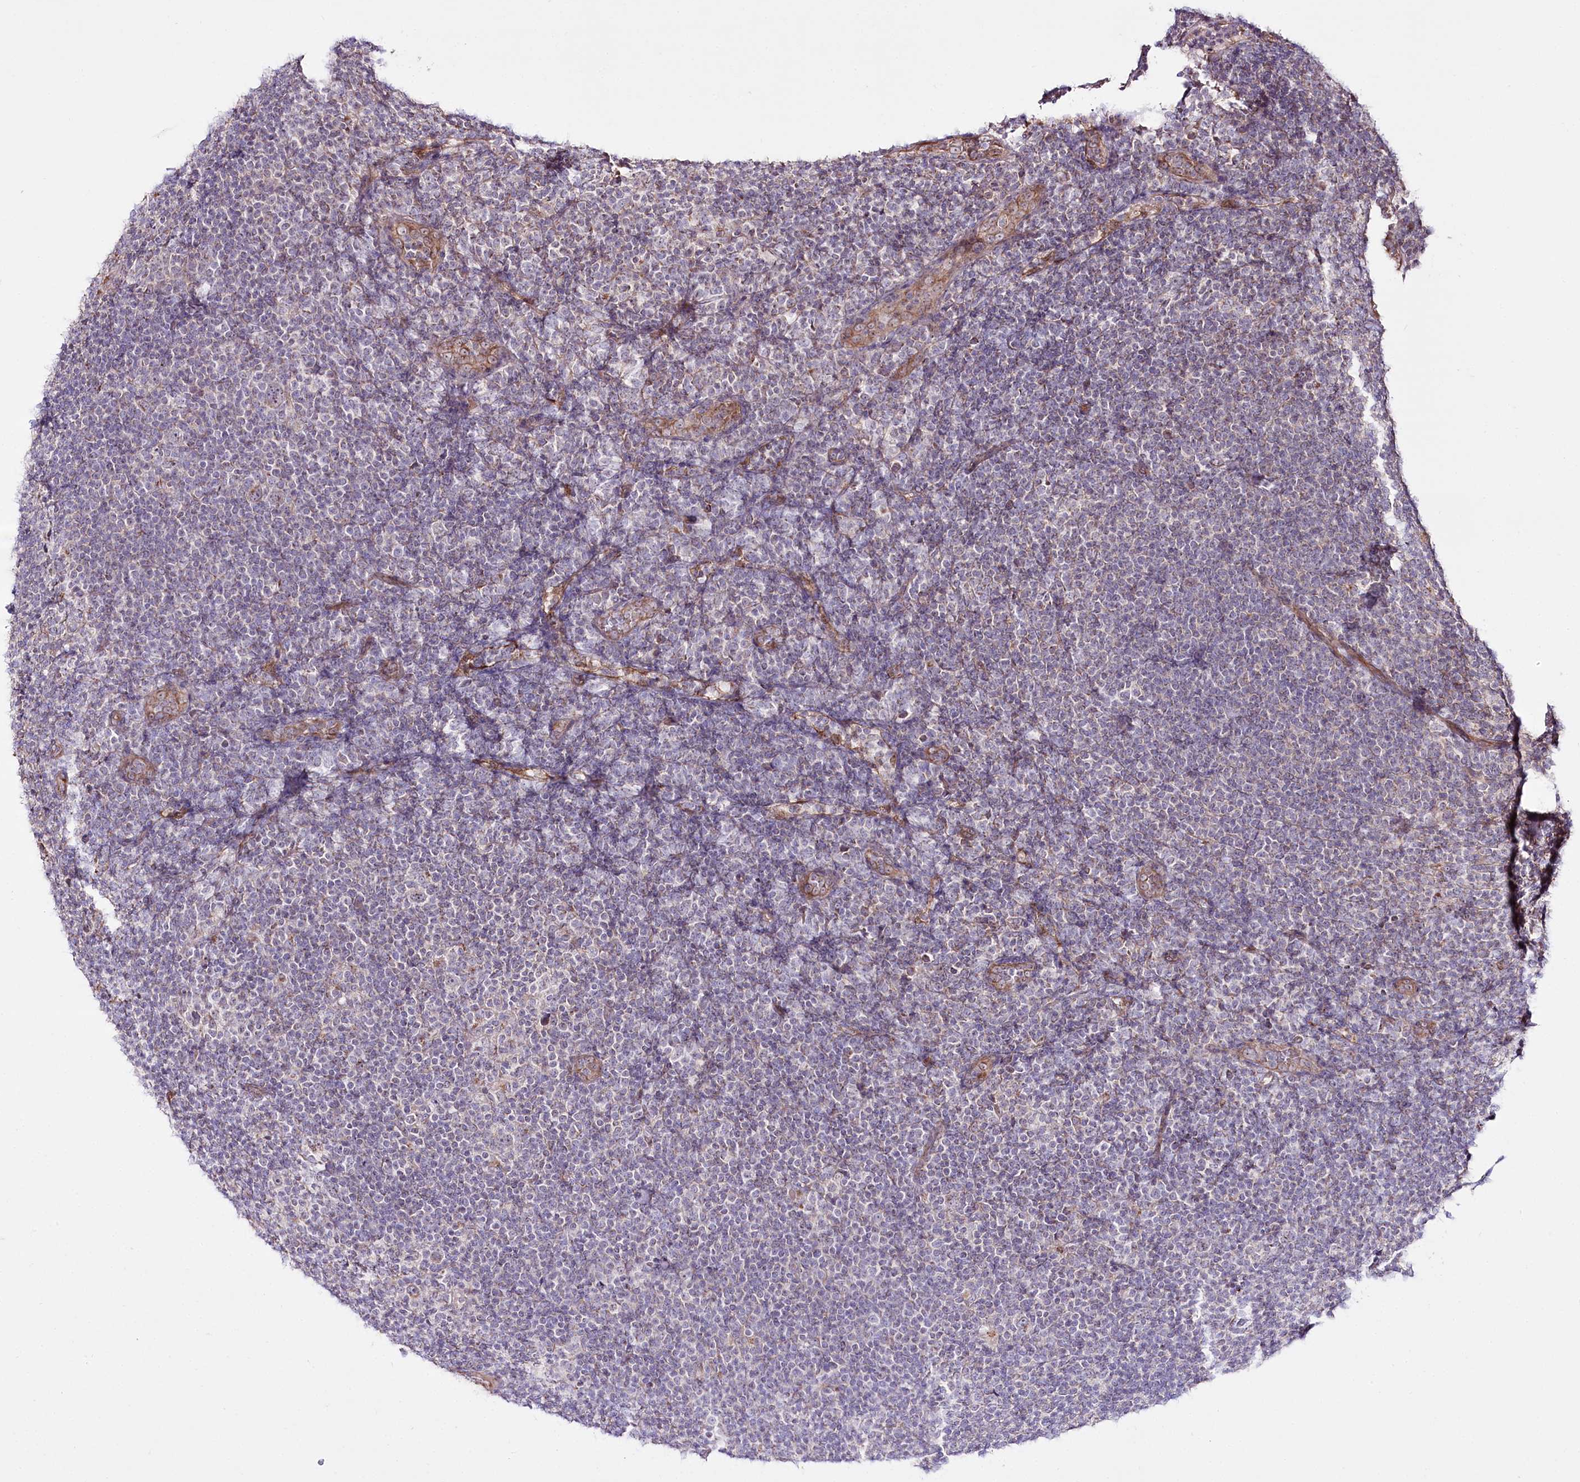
{"staining": {"intensity": "negative", "quantity": "none", "location": "none"}, "tissue": "lymphoma", "cell_type": "Tumor cells", "image_type": "cancer", "snomed": [{"axis": "morphology", "description": "Hodgkin's disease, NOS"}, {"axis": "topography", "description": "Lymph node"}], "caption": "DAB (3,3'-diaminobenzidine) immunohistochemical staining of Hodgkin's disease shows no significant expression in tumor cells.", "gene": "REXO2", "patient": {"sex": "female", "age": 57}}